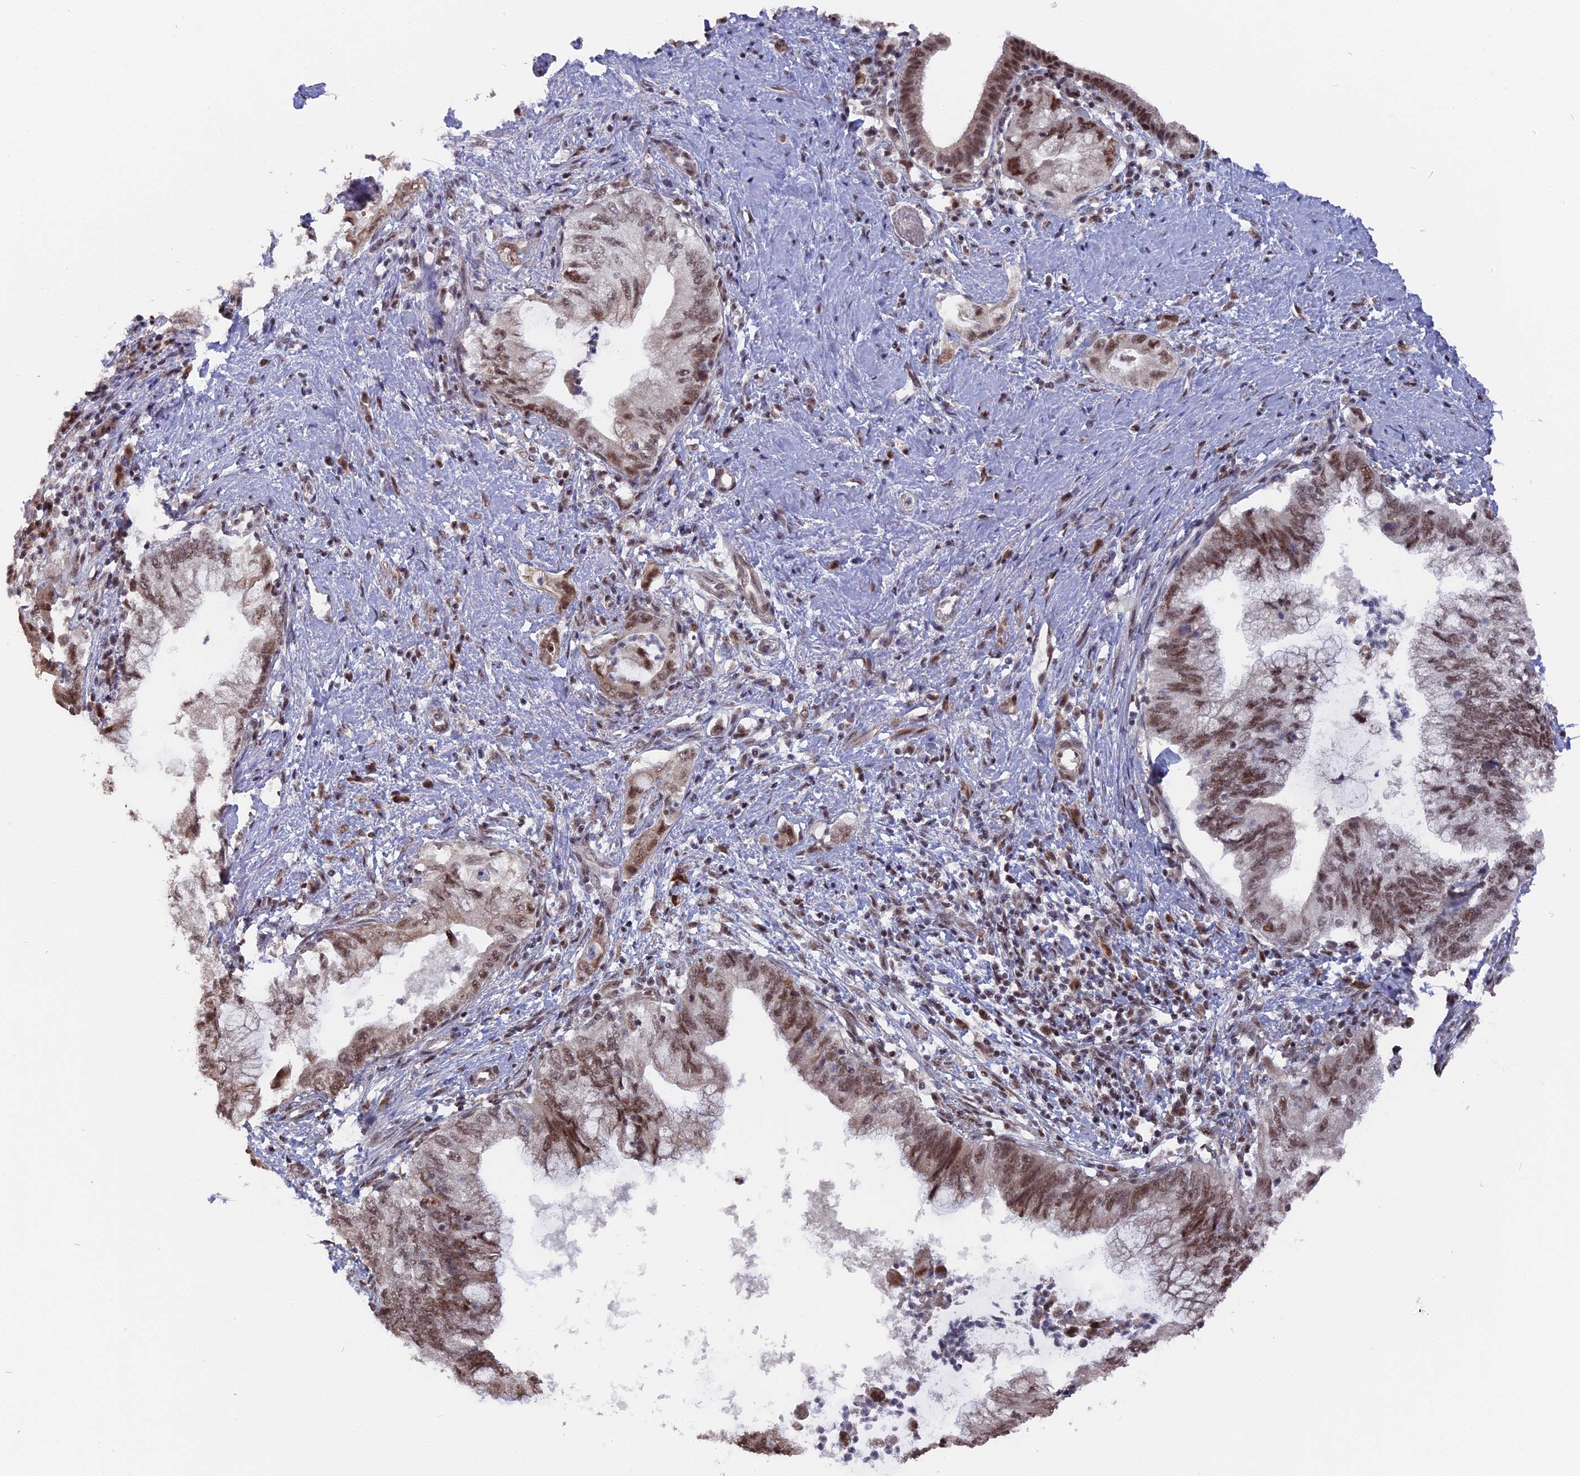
{"staining": {"intensity": "moderate", "quantity": ">75%", "location": "nuclear"}, "tissue": "pancreatic cancer", "cell_type": "Tumor cells", "image_type": "cancer", "snomed": [{"axis": "morphology", "description": "Adenocarcinoma, NOS"}, {"axis": "topography", "description": "Pancreas"}], "caption": "Human pancreatic adenocarcinoma stained for a protein (brown) reveals moderate nuclear positive staining in about >75% of tumor cells.", "gene": "SF3A2", "patient": {"sex": "female", "age": 73}}